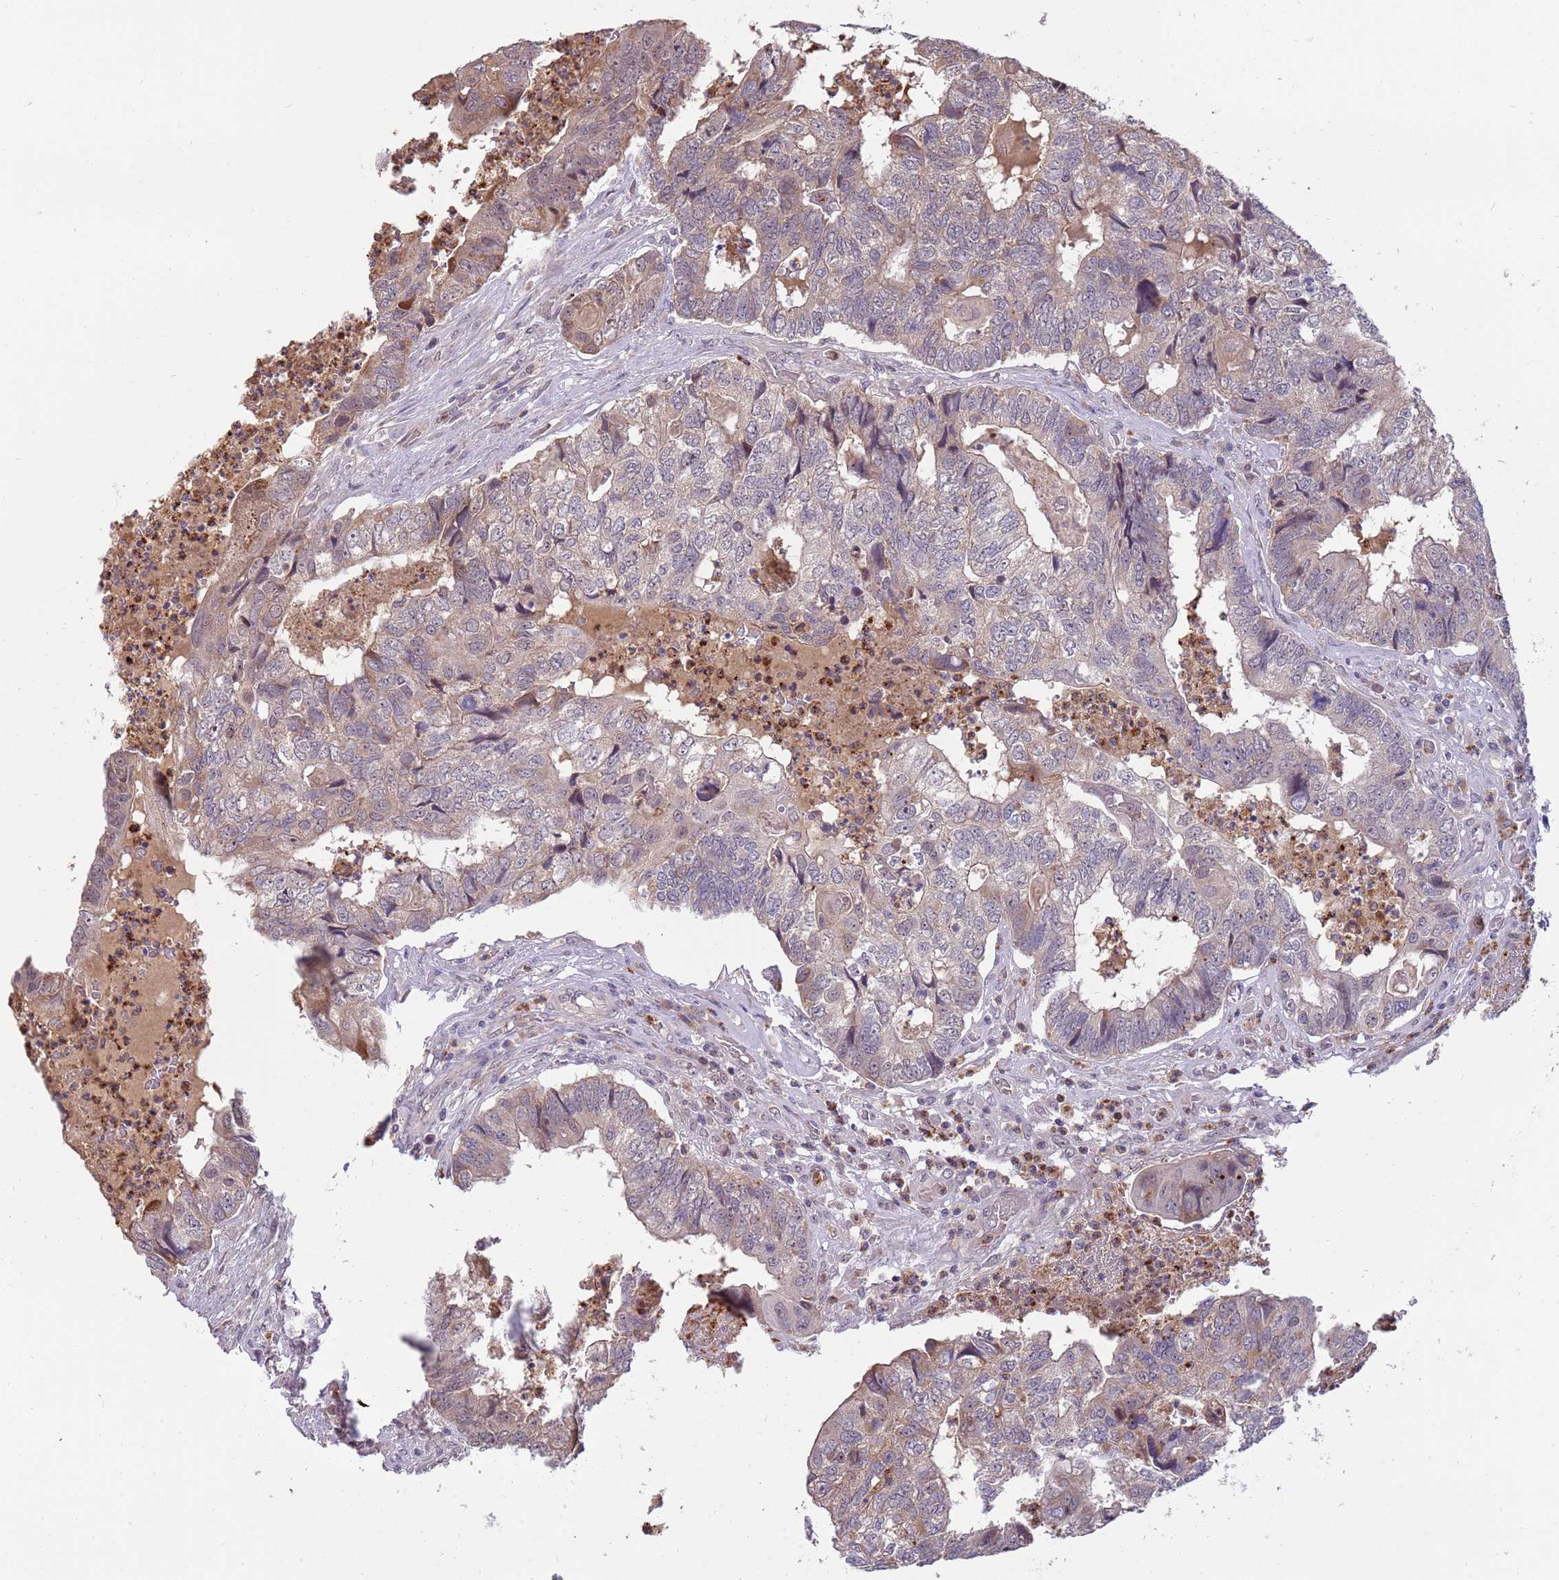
{"staining": {"intensity": "moderate", "quantity": "25%-75%", "location": "cytoplasmic/membranous"}, "tissue": "colorectal cancer", "cell_type": "Tumor cells", "image_type": "cancer", "snomed": [{"axis": "morphology", "description": "Adenocarcinoma, NOS"}, {"axis": "topography", "description": "Colon"}], "caption": "The micrograph reveals a brown stain indicating the presence of a protein in the cytoplasmic/membranous of tumor cells in adenocarcinoma (colorectal).", "gene": "NBPF6", "patient": {"sex": "female", "age": 67}}